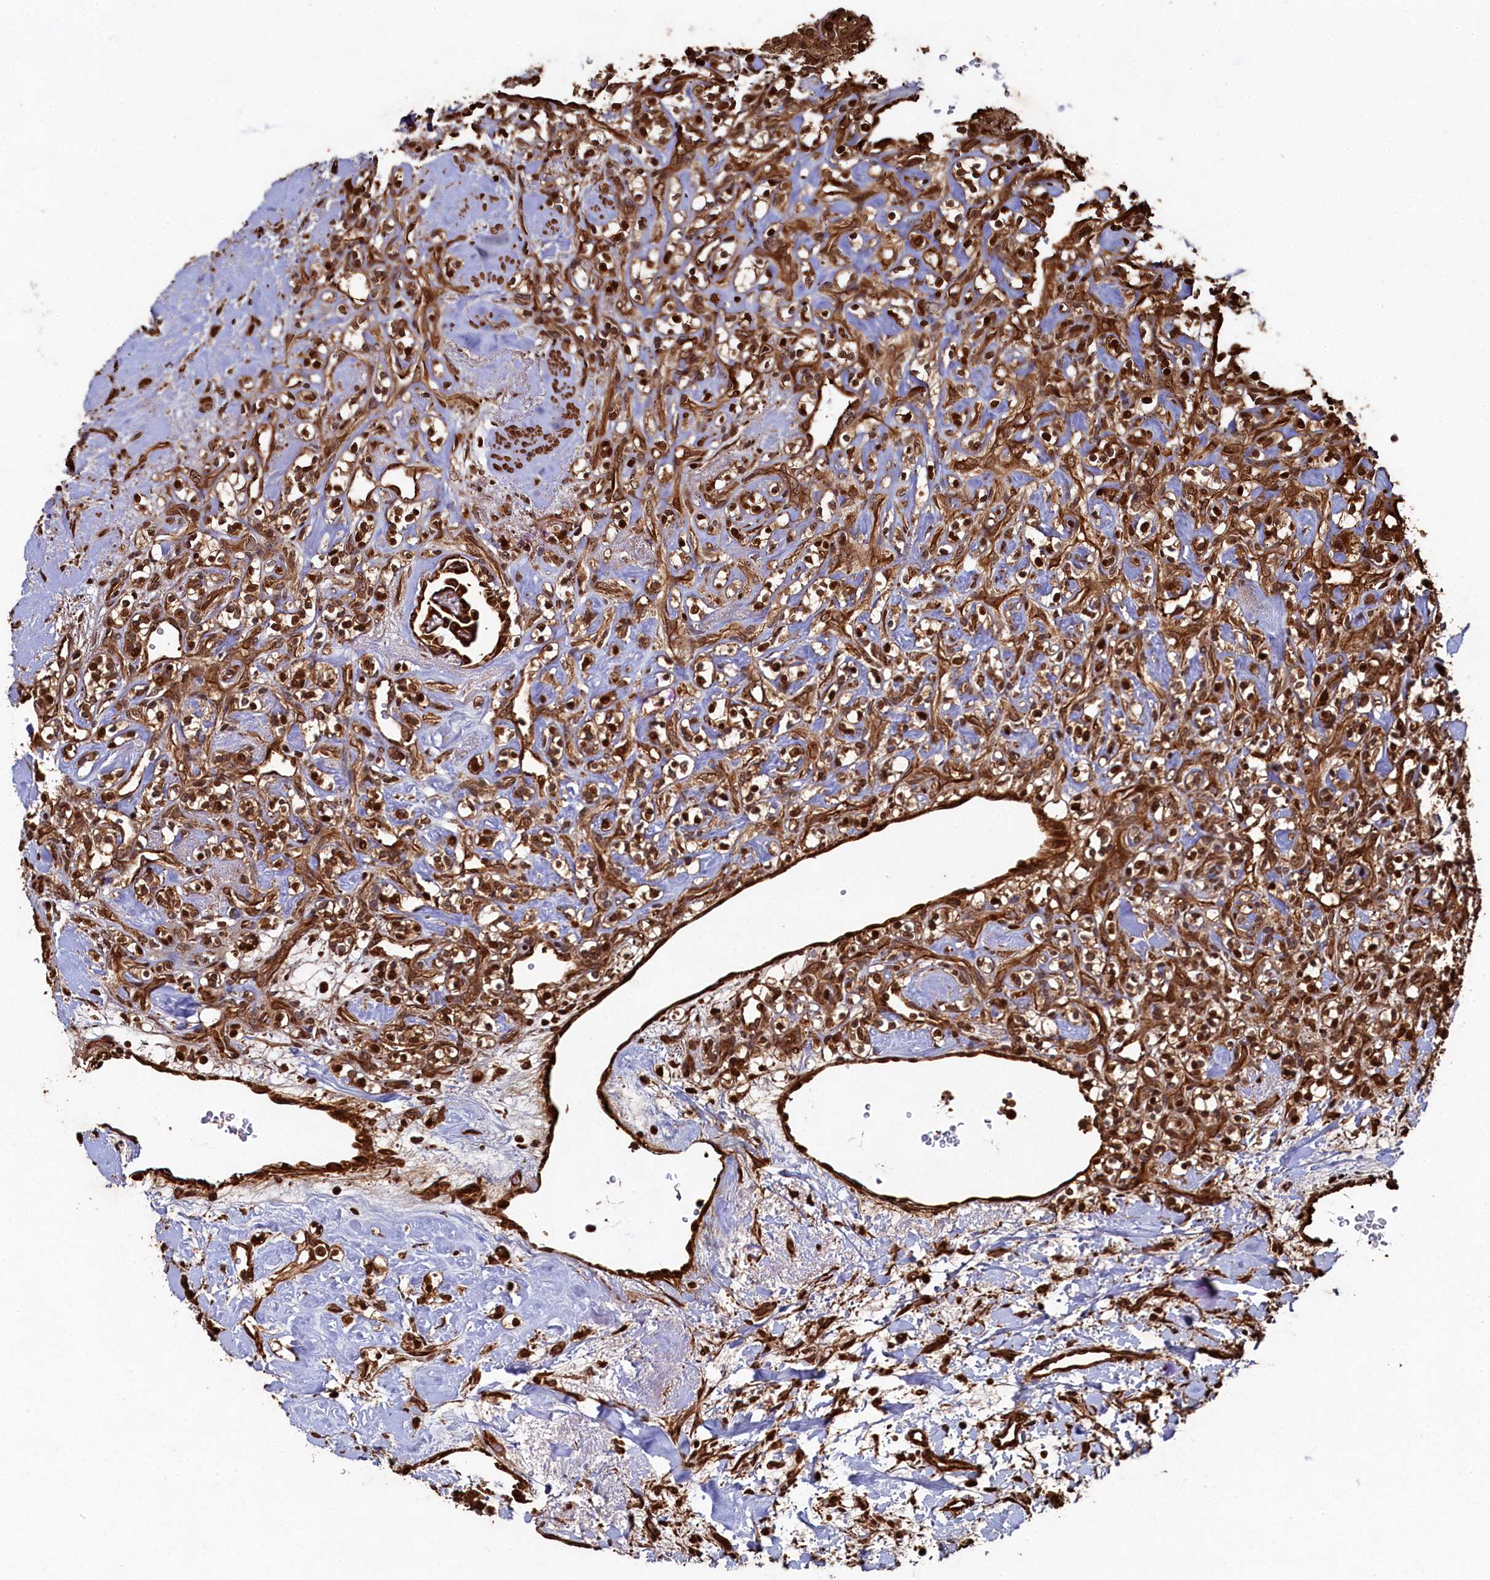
{"staining": {"intensity": "strong", "quantity": ">75%", "location": "cytoplasmic/membranous,nuclear"}, "tissue": "renal cancer", "cell_type": "Tumor cells", "image_type": "cancer", "snomed": [{"axis": "morphology", "description": "Adenocarcinoma, NOS"}, {"axis": "topography", "description": "Kidney"}], "caption": "Immunohistochemistry (IHC) of renal adenocarcinoma demonstrates high levels of strong cytoplasmic/membranous and nuclear expression in approximately >75% of tumor cells. (DAB IHC, brown staining for protein, blue staining for nuclei).", "gene": "PIGN", "patient": {"sex": "male", "age": 77}}